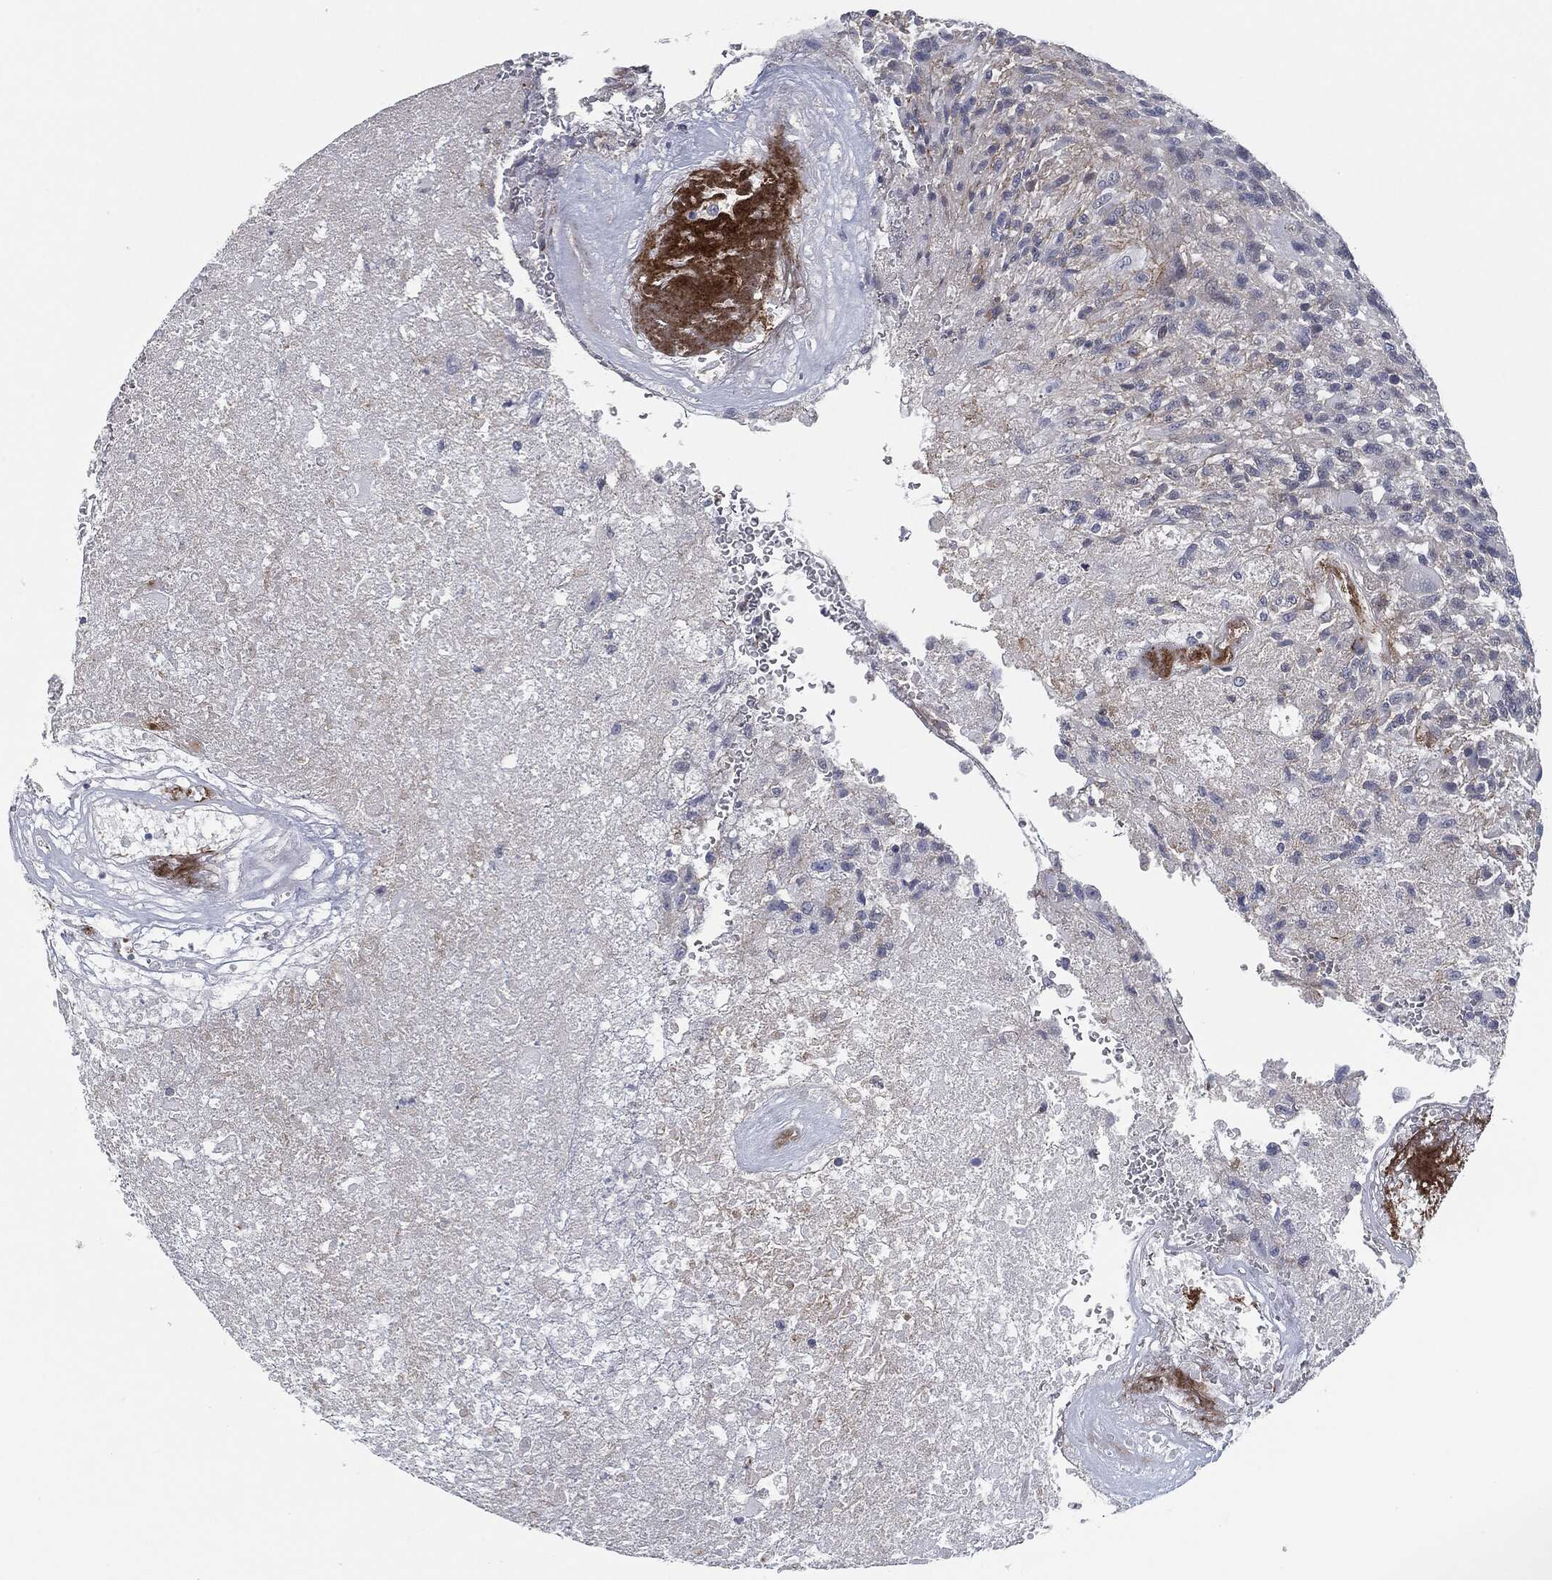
{"staining": {"intensity": "negative", "quantity": "none", "location": "none"}, "tissue": "glioma", "cell_type": "Tumor cells", "image_type": "cancer", "snomed": [{"axis": "morphology", "description": "Glioma, malignant, High grade"}, {"axis": "topography", "description": "Brain"}], "caption": "Human high-grade glioma (malignant) stained for a protein using immunohistochemistry (IHC) shows no expression in tumor cells.", "gene": "PROM1", "patient": {"sex": "male", "age": 56}}